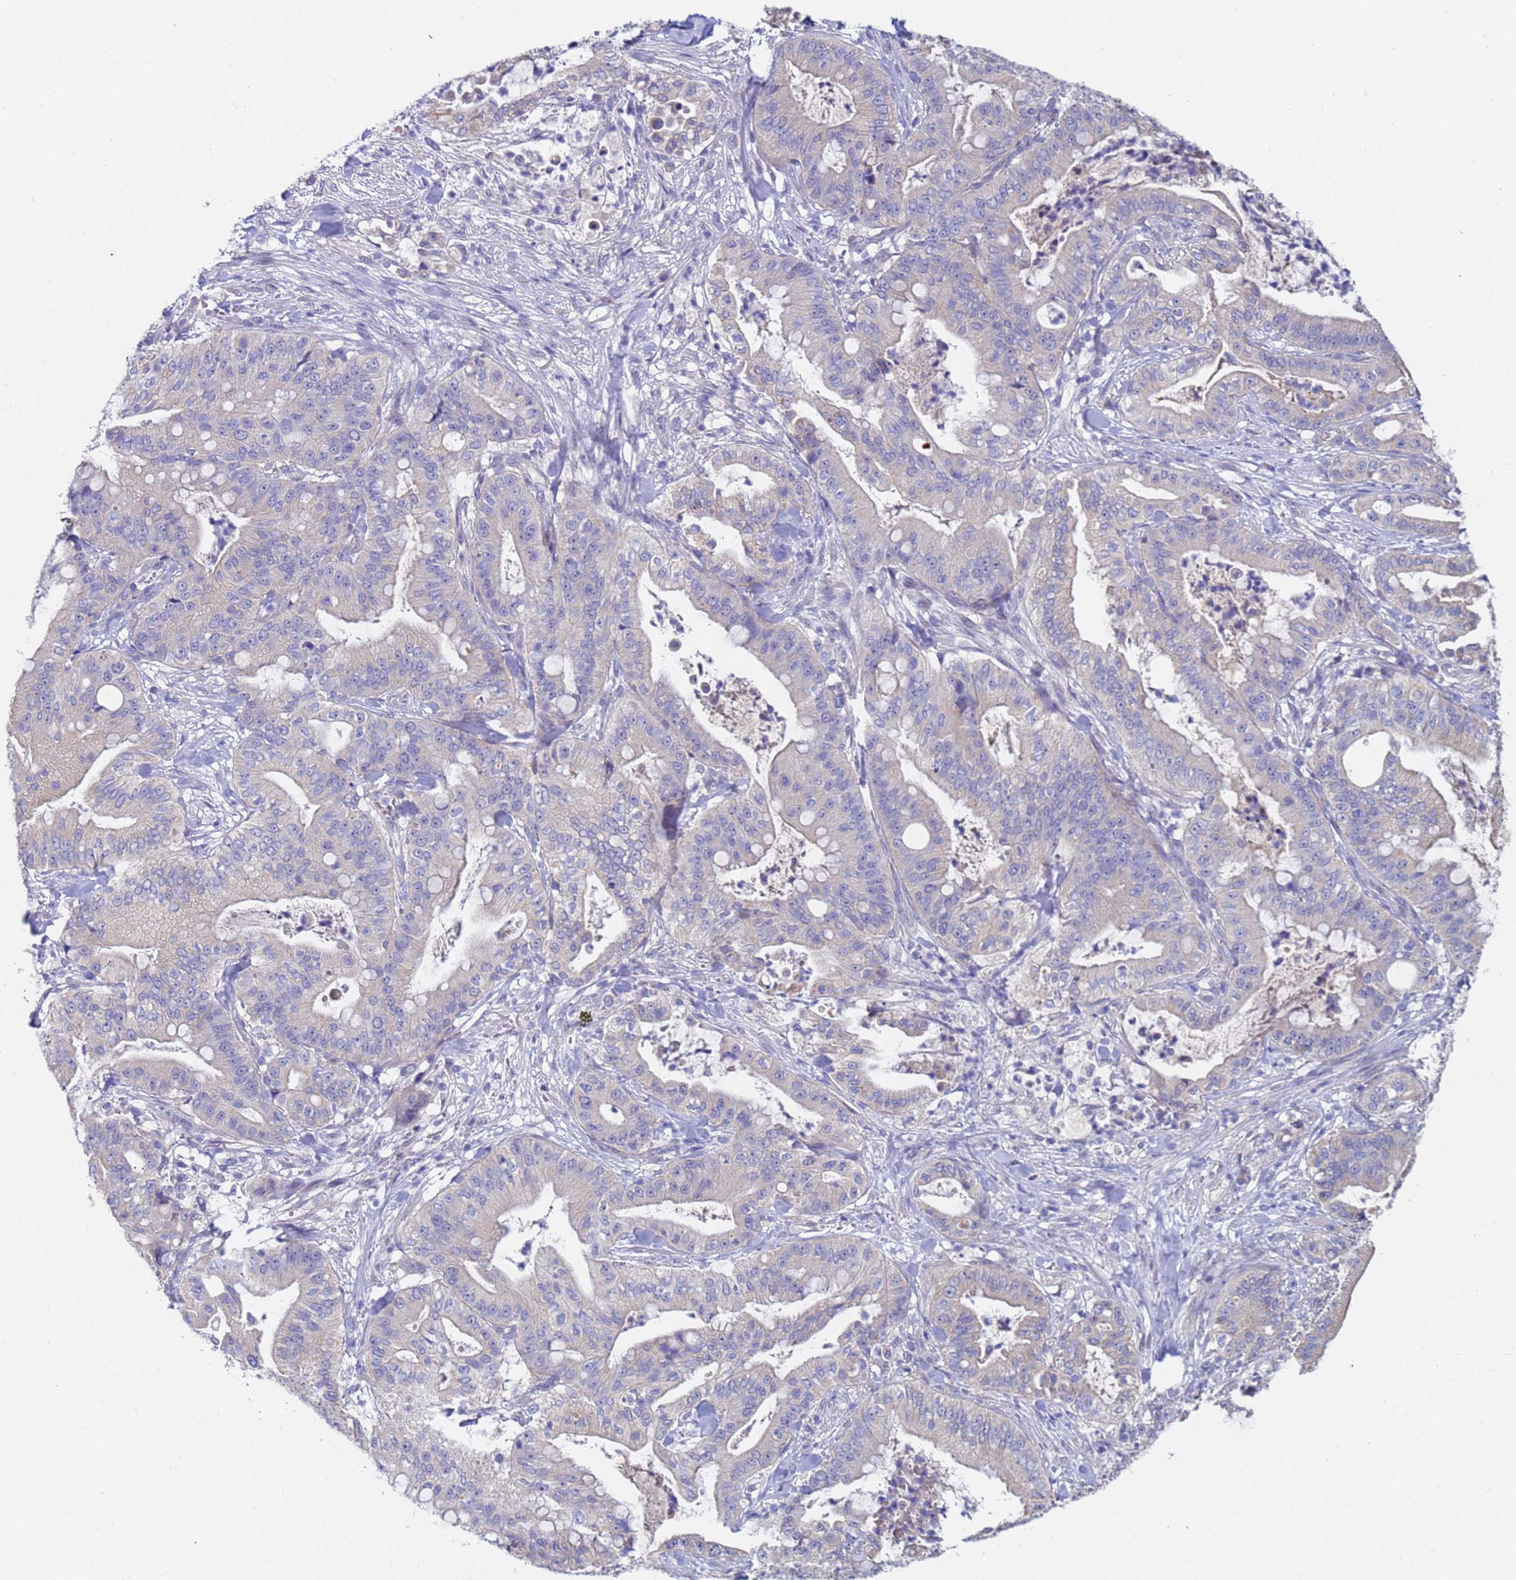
{"staining": {"intensity": "negative", "quantity": "none", "location": "none"}, "tissue": "pancreatic cancer", "cell_type": "Tumor cells", "image_type": "cancer", "snomed": [{"axis": "morphology", "description": "Adenocarcinoma, NOS"}, {"axis": "topography", "description": "Pancreas"}], "caption": "IHC micrograph of neoplastic tissue: human pancreatic adenocarcinoma stained with DAB (3,3'-diaminobenzidine) reveals no significant protein expression in tumor cells.", "gene": "IHO1", "patient": {"sex": "male", "age": 71}}